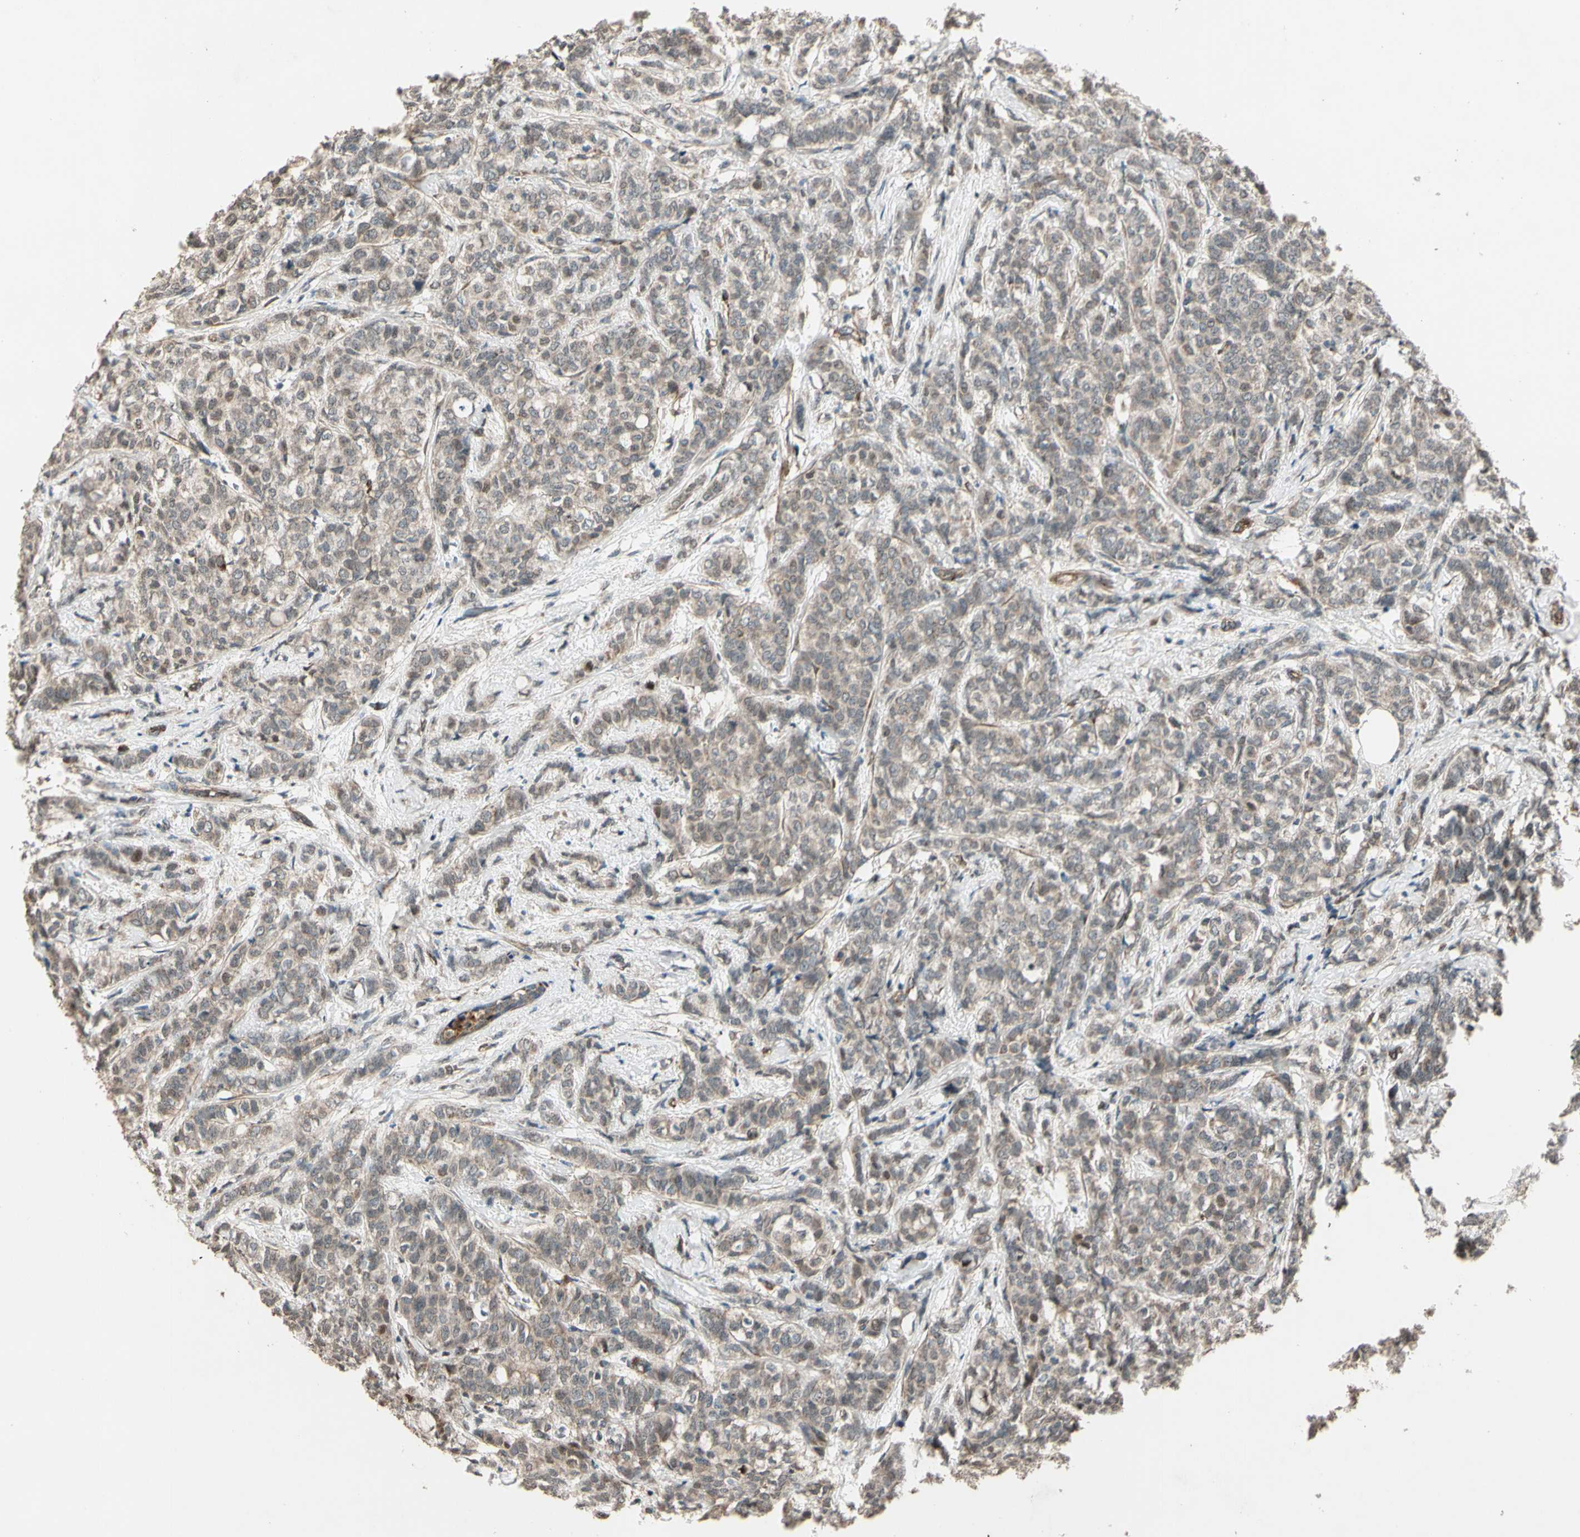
{"staining": {"intensity": "moderate", "quantity": ">75%", "location": "cytoplasmic/membranous,nuclear"}, "tissue": "breast cancer", "cell_type": "Tumor cells", "image_type": "cancer", "snomed": [{"axis": "morphology", "description": "Lobular carcinoma"}, {"axis": "topography", "description": "Breast"}], "caption": "Protein analysis of breast cancer (lobular carcinoma) tissue exhibits moderate cytoplasmic/membranous and nuclear expression in approximately >75% of tumor cells.", "gene": "GCK", "patient": {"sex": "female", "age": 60}}